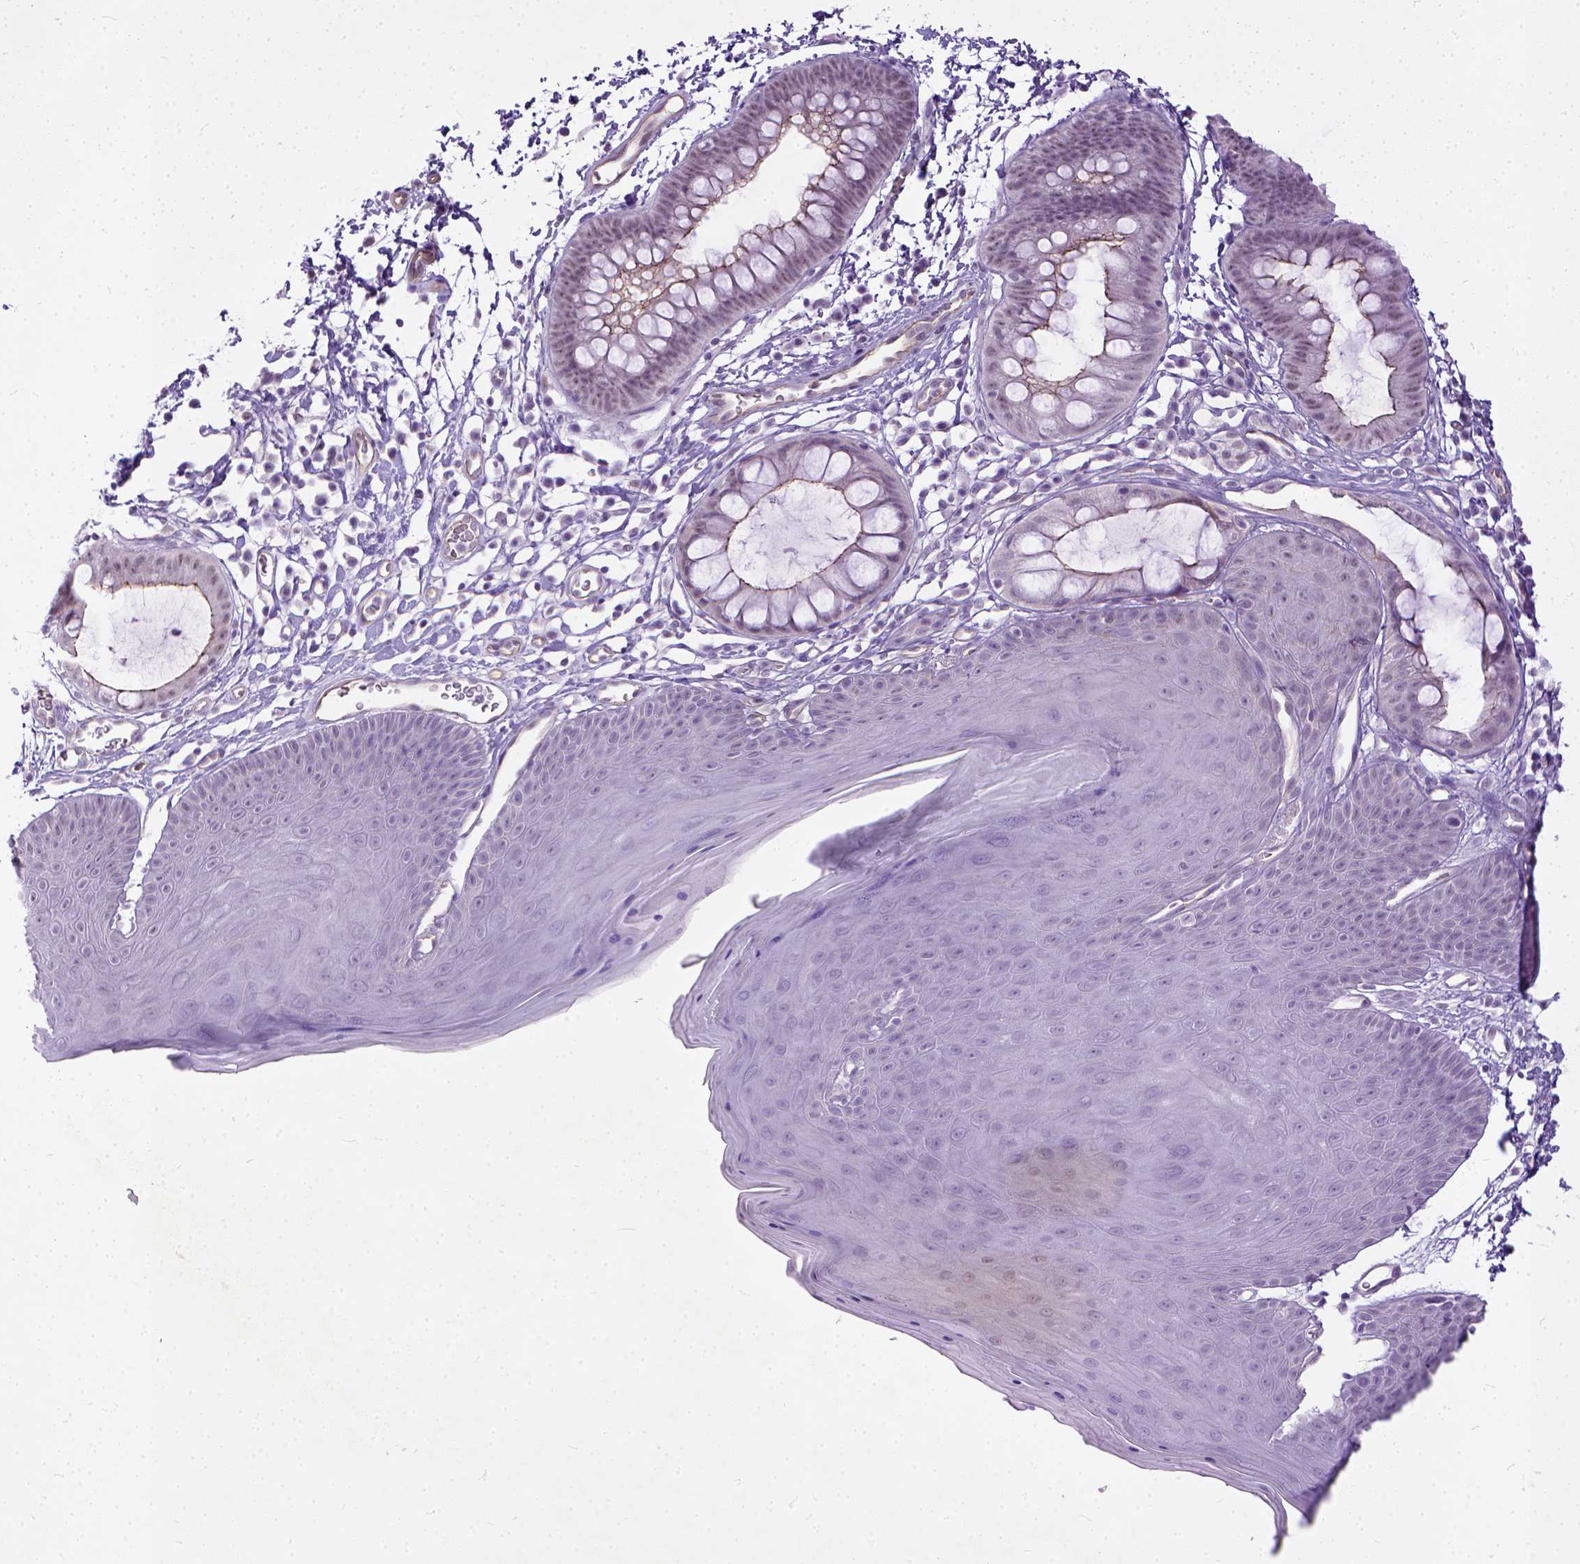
{"staining": {"intensity": "negative", "quantity": "none", "location": "none"}, "tissue": "skin", "cell_type": "Epidermal cells", "image_type": "normal", "snomed": [{"axis": "morphology", "description": "Normal tissue, NOS"}, {"axis": "topography", "description": "Anal"}], "caption": "This micrograph is of unremarkable skin stained with immunohistochemistry to label a protein in brown with the nuclei are counter-stained blue. There is no staining in epidermal cells.", "gene": "ADGRF1", "patient": {"sex": "male", "age": 53}}